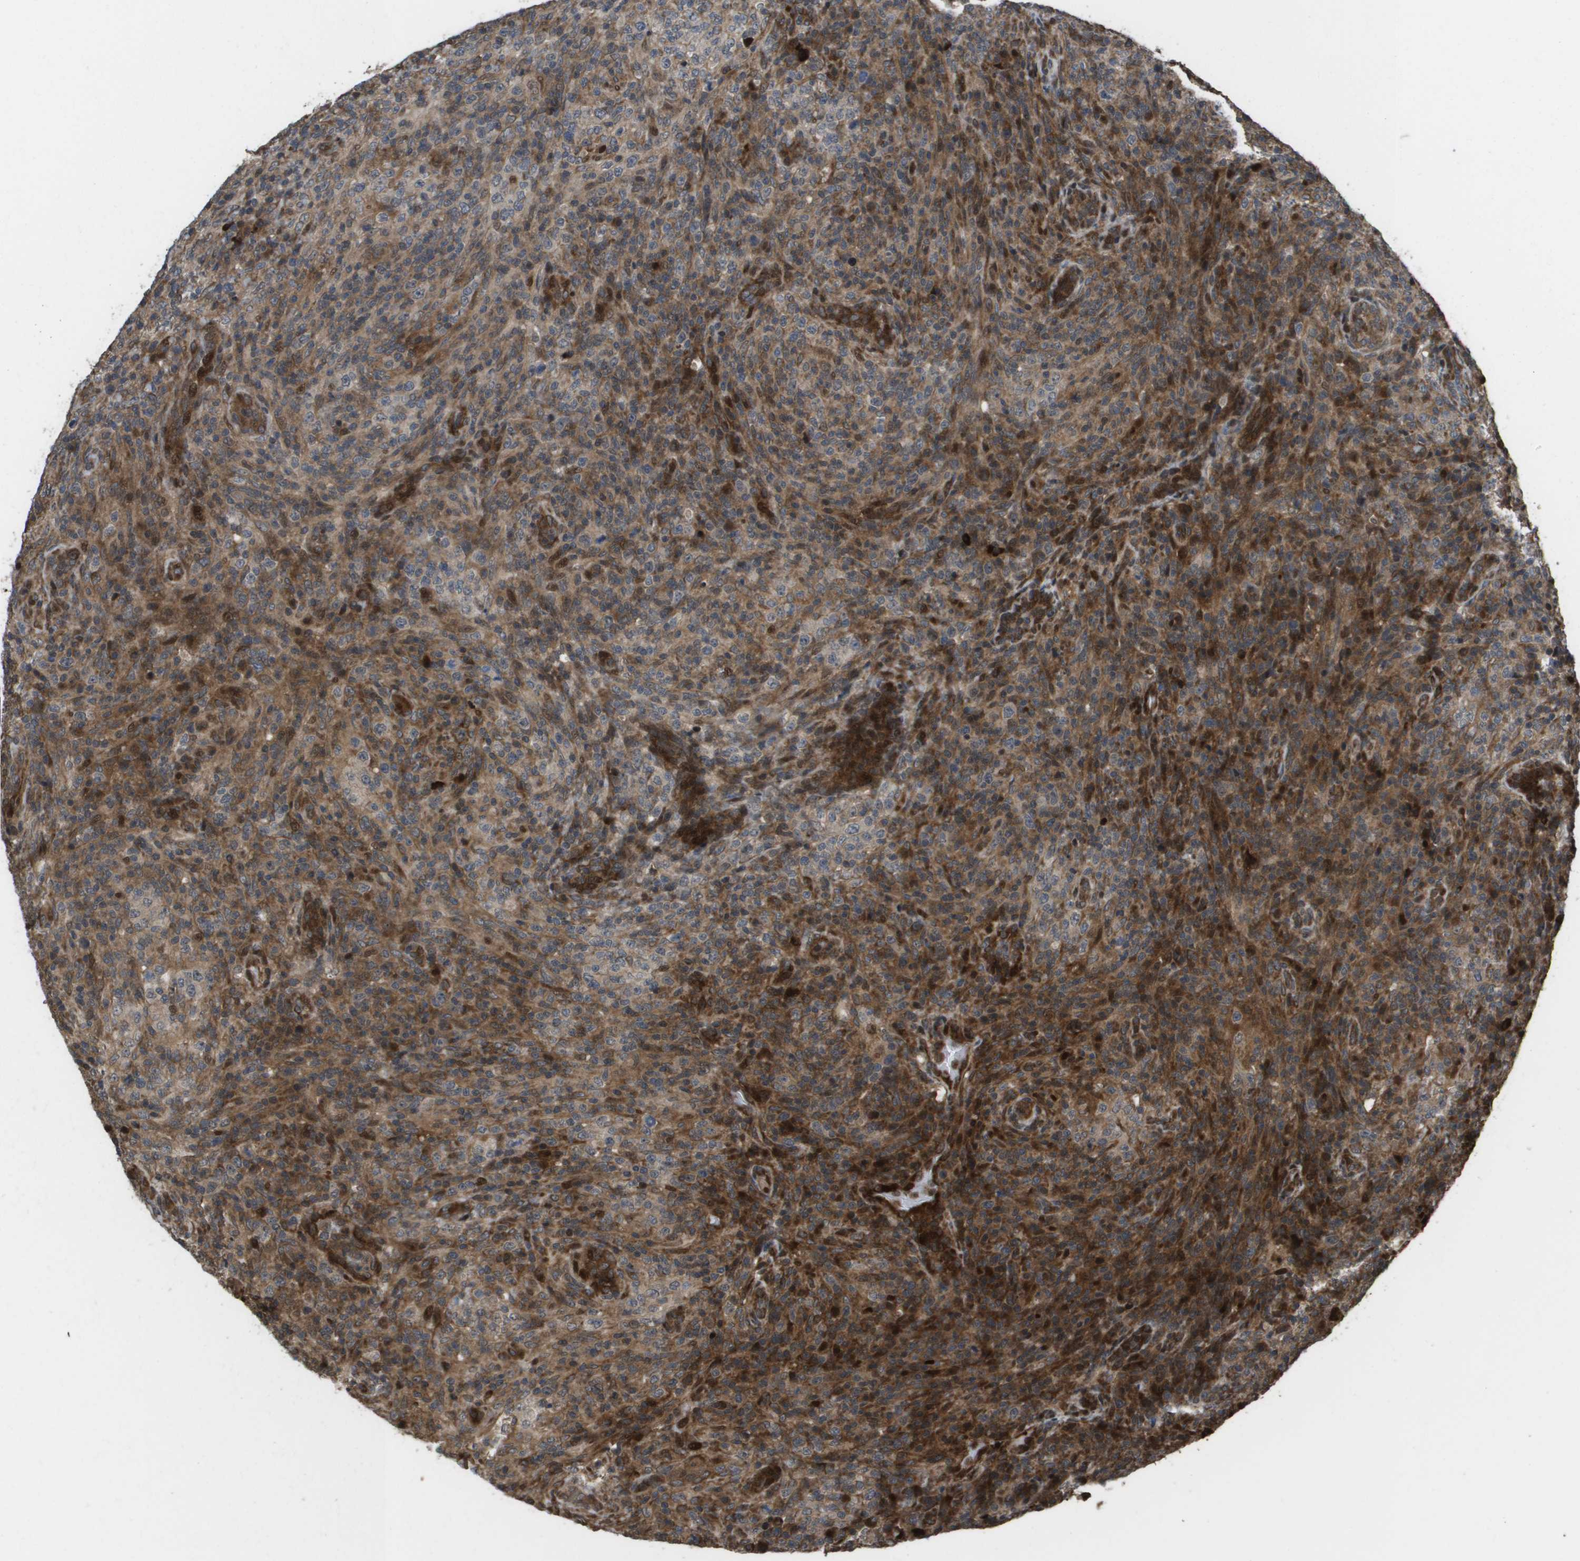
{"staining": {"intensity": "moderate", "quantity": ">75%", "location": "cytoplasmic/membranous"}, "tissue": "lymphoma", "cell_type": "Tumor cells", "image_type": "cancer", "snomed": [{"axis": "morphology", "description": "Malignant lymphoma, non-Hodgkin's type, High grade"}, {"axis": "topography", "description": "Lymph node"}], "caption": "A medium amount of moderate cytoplasmic/membranous staining is identified in about >75% of tumor cells in high-grade malignant lymphoma, non-Hodgkin's type tissue.", "gene": "AXIN2", "patient": {"sex": "female", "age": 76}}